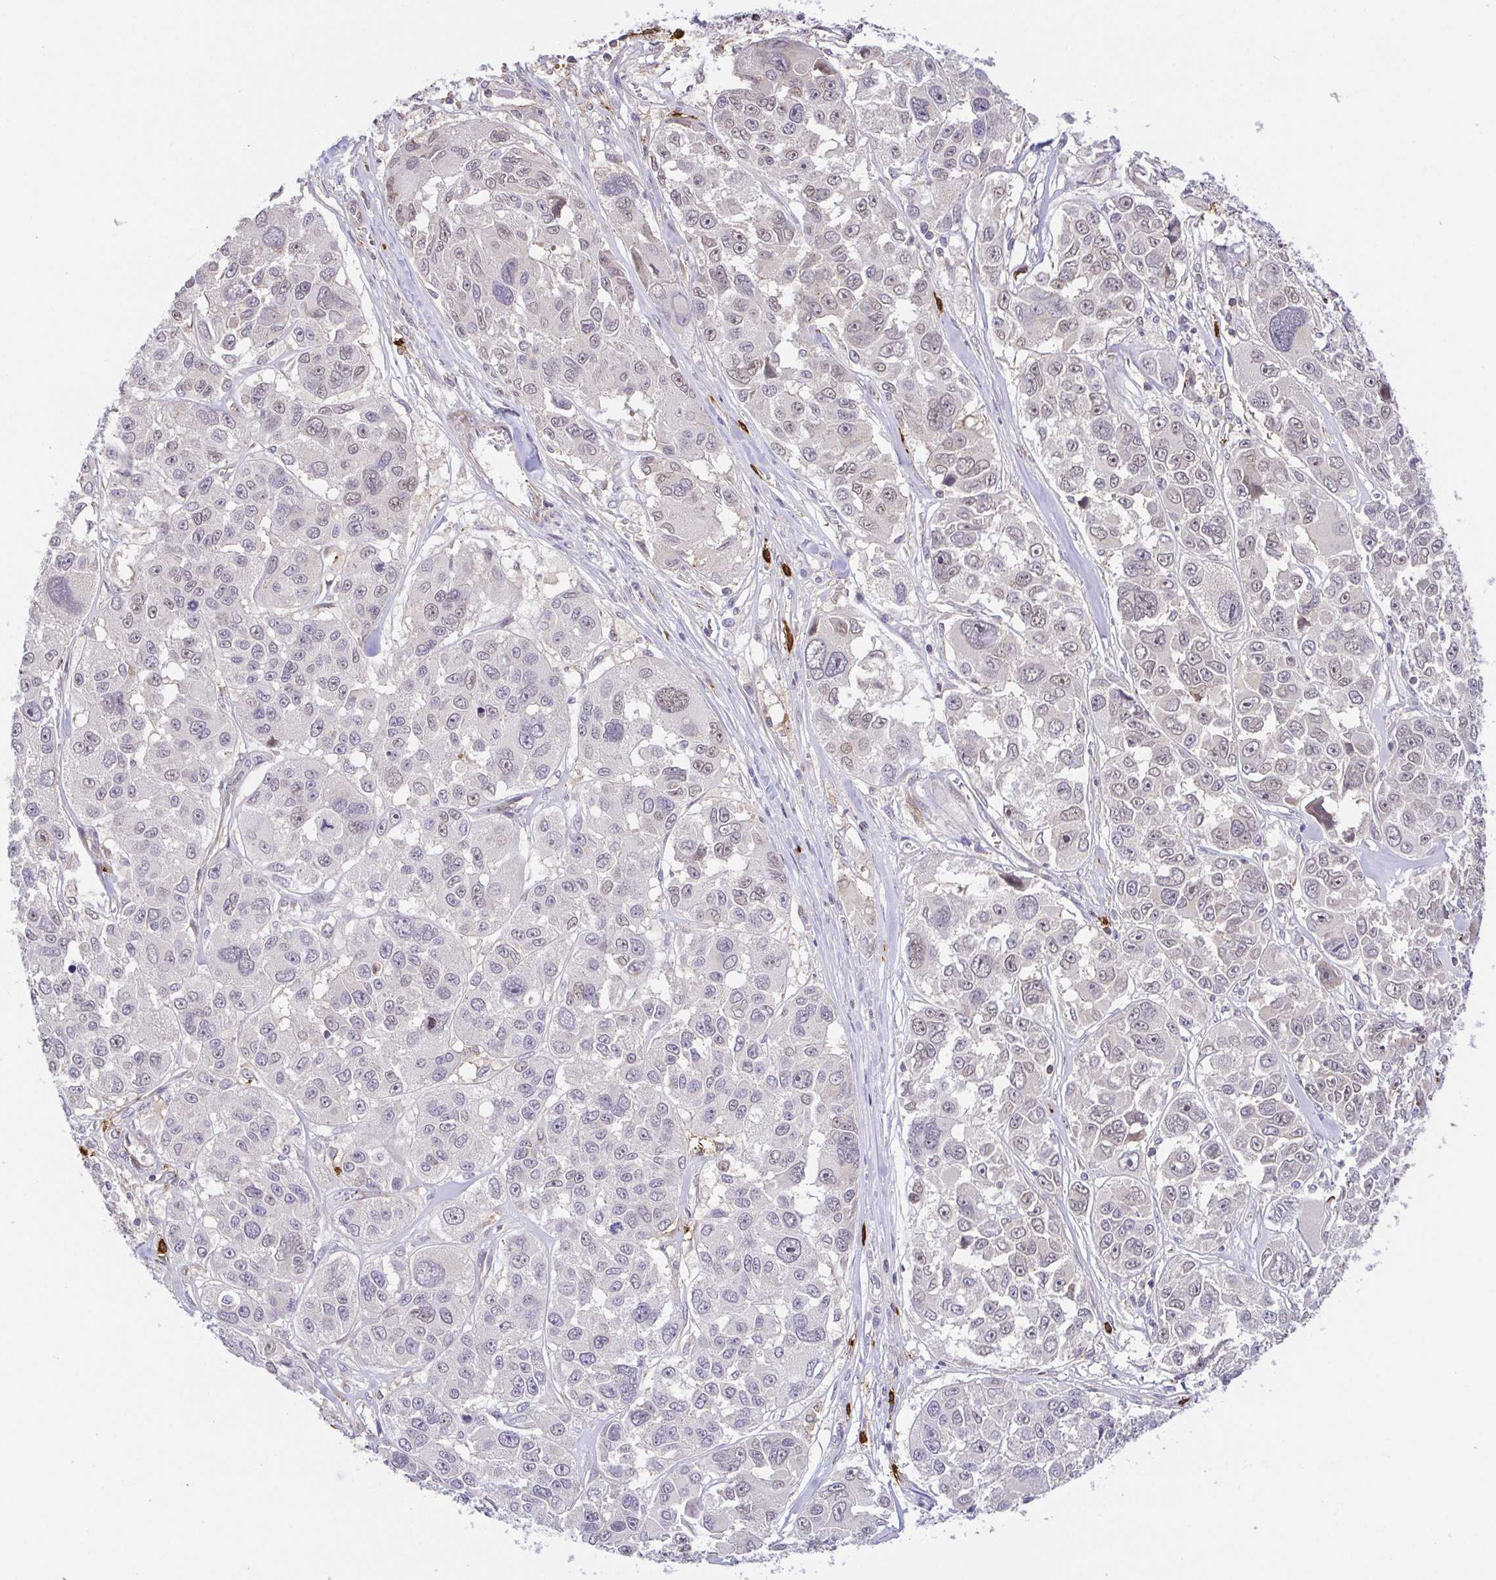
{"staining": {"intensity": "weak", "quantity": "<25%", "location": "nuclear"}, "tissue": "melanoma", "cell_type": "Tumor cells", "image_type": "cancer", "snomed": [{"axis": "morphology", "description": "Malignant melanoma, NOS"}, {"axis": "topography", "description": "Skin"}], "caption": "IHC image of neoplastic tissue: human malignant melanoma stained with DAB (3,3'-diaminobenzidine) reveals no significant protein staining in tumor cells. (DAB IHC visualized using brightfield microscopy, high magnification).", "gene": "PREPL", "patient": {"sex": "female", "age": 66}}